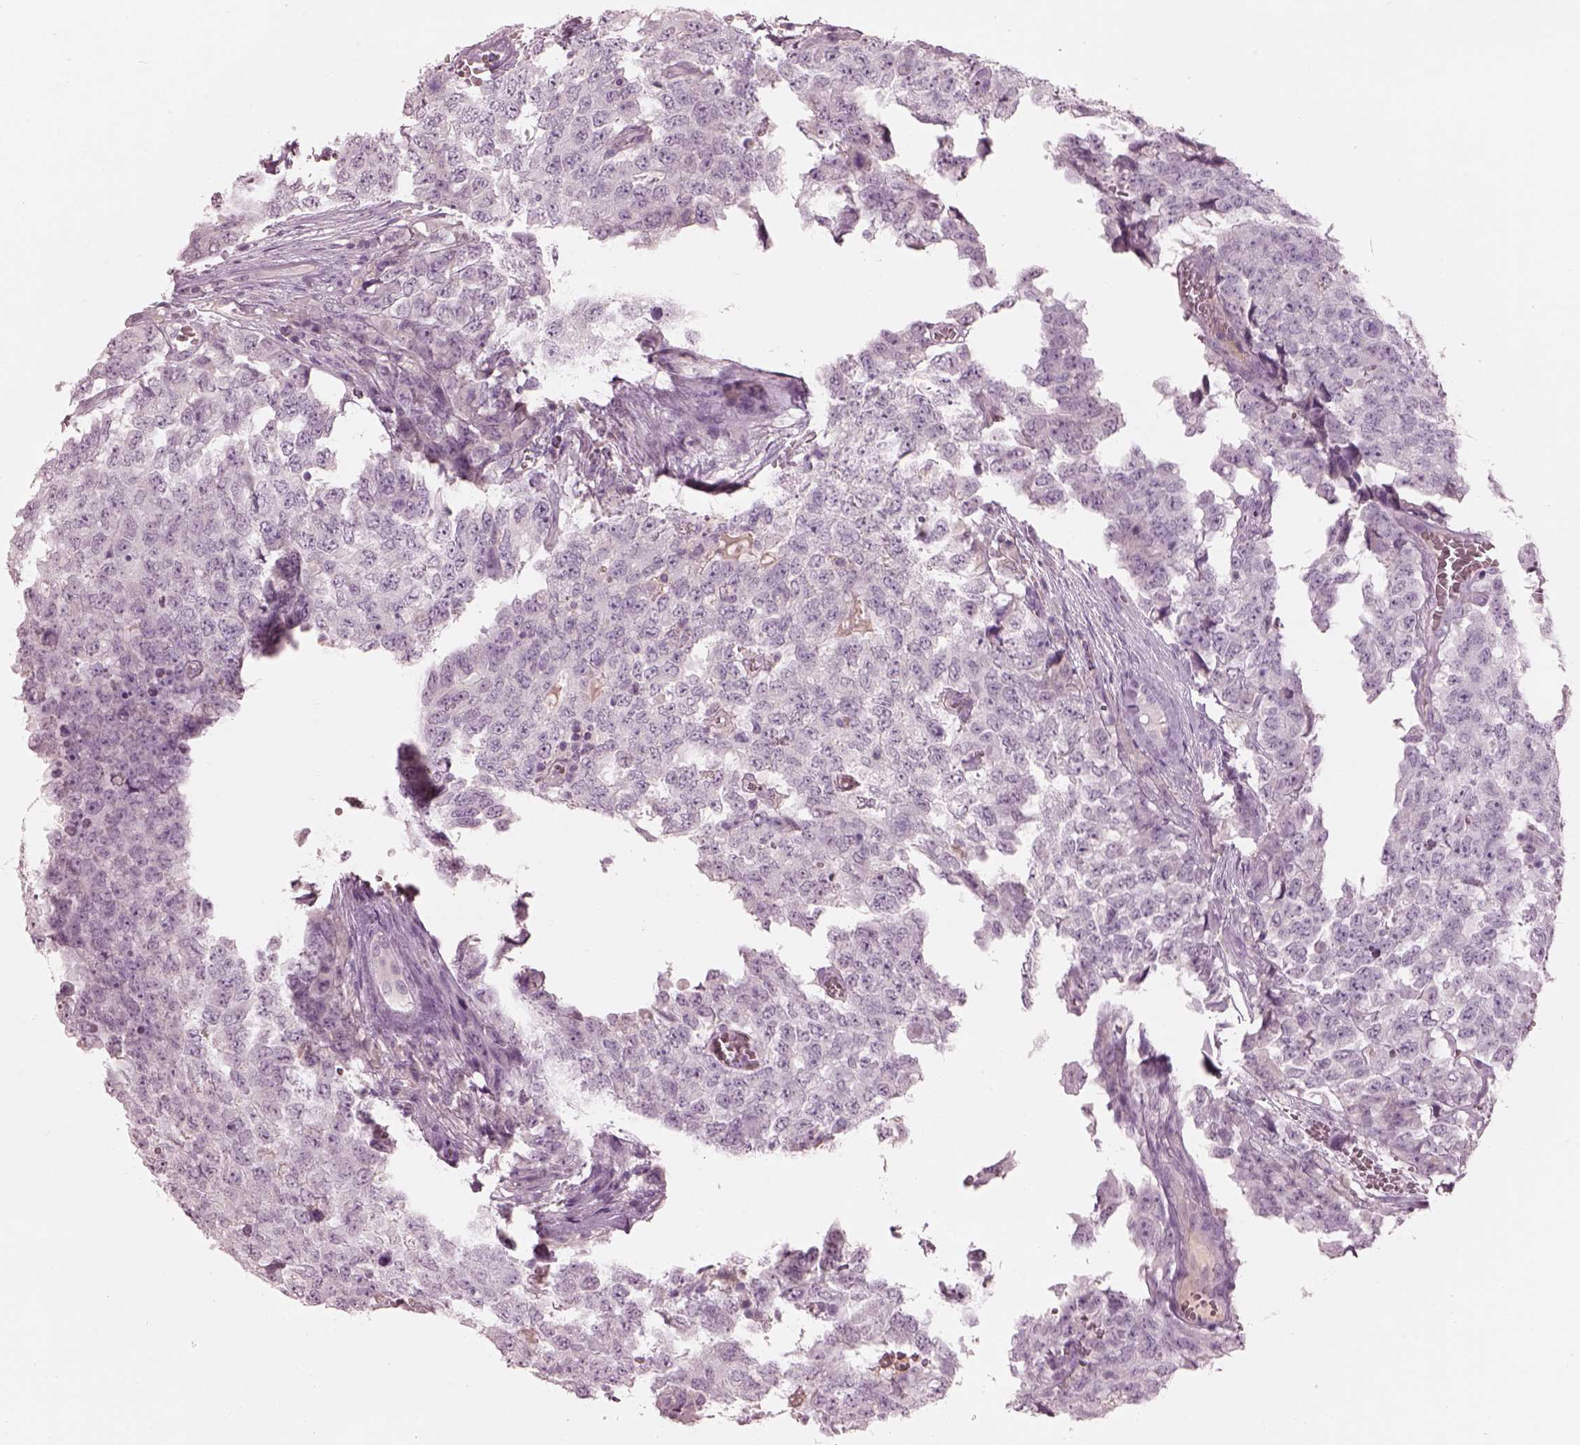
{"staining": {"intensity": "negative", "quantity": "none", "location": "none"}, "tissue": "testis cancer", "cell_type": "Tumor cells", "image_type": "cancer", "snomed": [{"axis": "morphology", "description": "Carcinoma, Embryonal, NOS"}, {"axis": "topography", "description": "Testis"}], "caption": "Testis cancer (embryonal carcinoma) was stained to show a protein in brown. There is no significant expression in tumor cells.", "gene": "PACRG", "patient": {"sex": "male", "age": 23}}